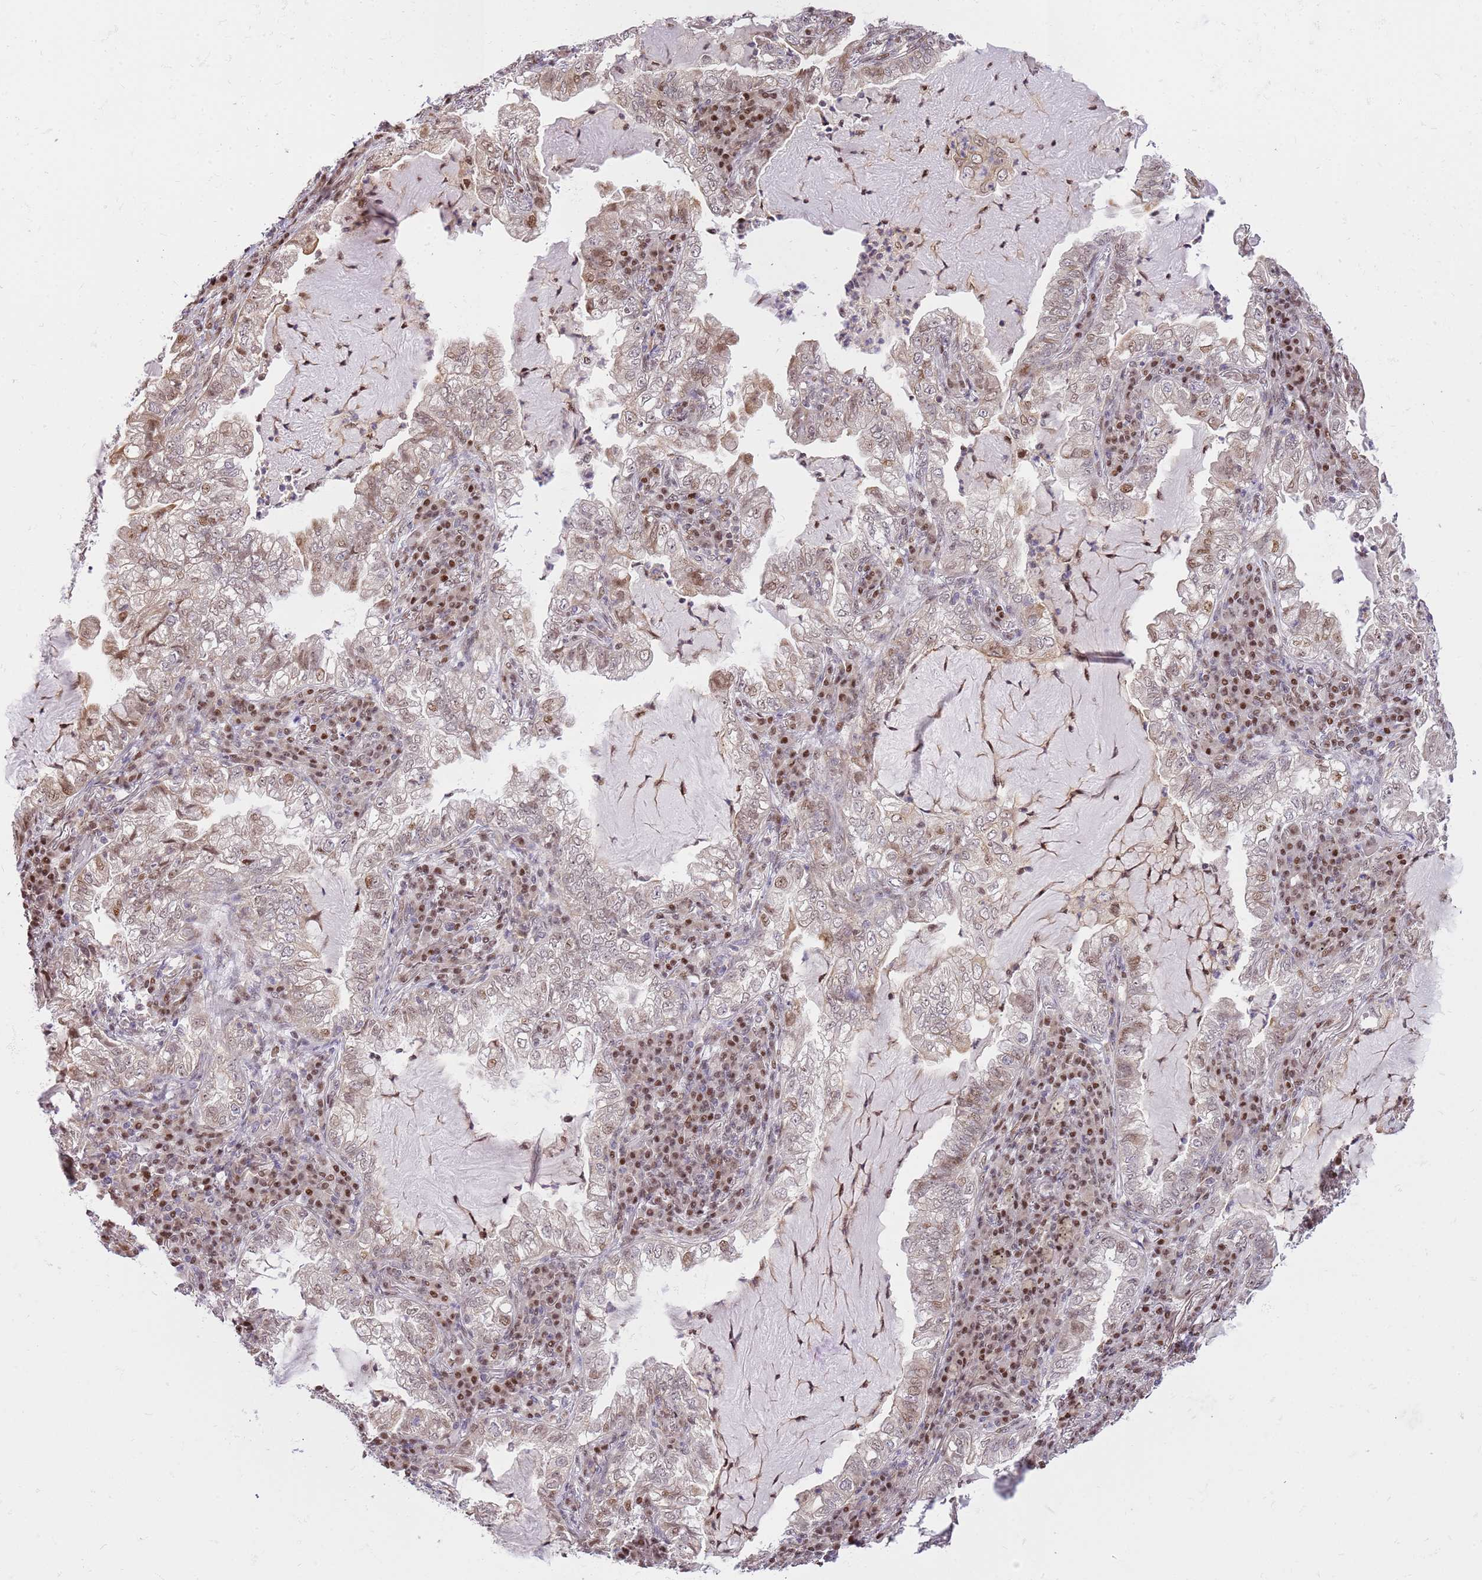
{"staining": {"intensity": "moderate", "quantity": "<25%", "location": "nuclear"}, "tissue": "lung cancer", "cell_type": "Tumor cells", "image_type": "cancer", "snomed": [{"axis": "morphology", "description": "Adenocarcinoma, NOS"}, {"axis": "topography", "description": "Lung"}], "caption": "About <25% of tumor cells in human lung cancer (adenocarcinoma) demonstrate moderate nuclear protein positivity as visualized by brown immunohistochemical staining.", "gene": "RFK", "patient": {"sex": "female", "age": 73}}